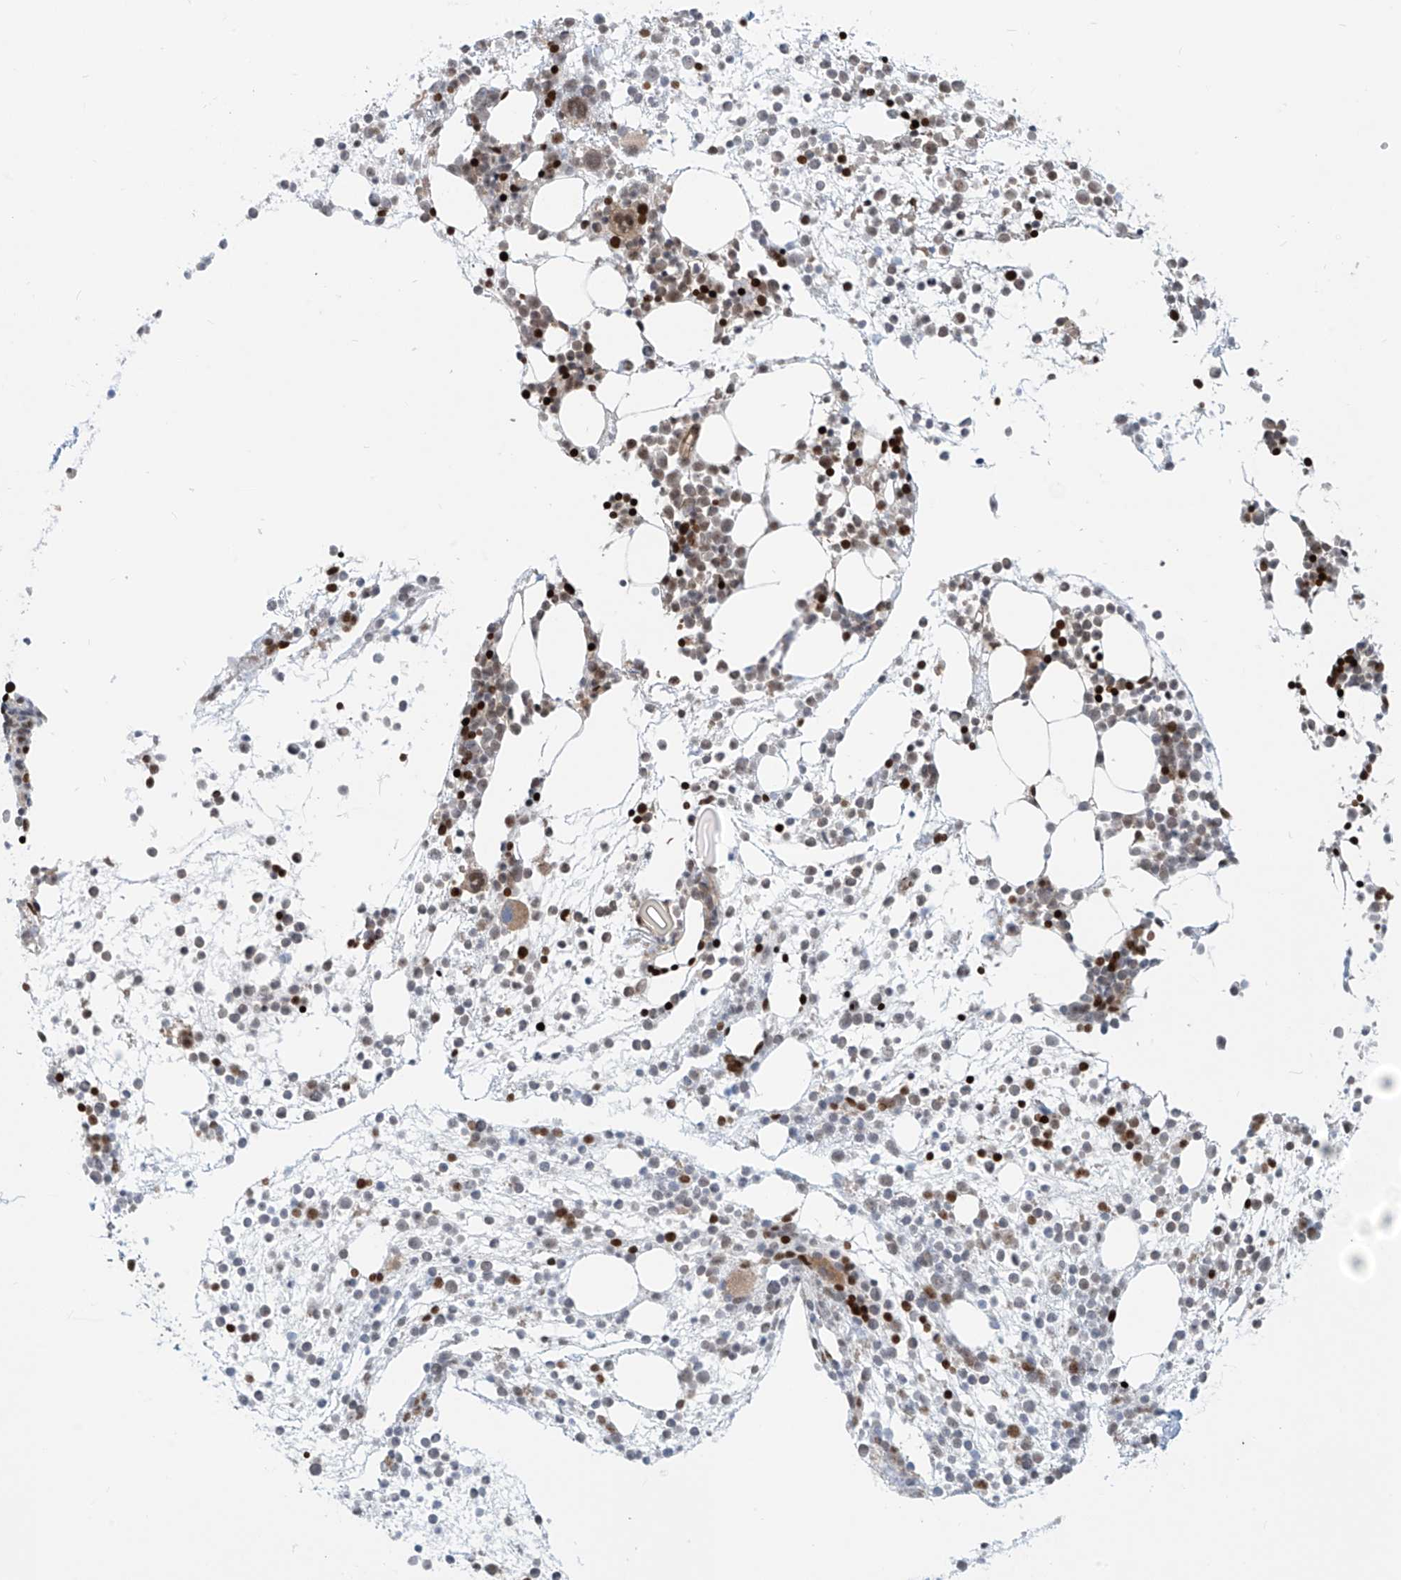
{"staining": {"intensity": "strong", "quantity": "25%-75%", "location": "nuclear"}, "tissue": "bone marrow", "cell_type": "Hematopoietic cells", "image_type": "normal", "snomed": [{"axis": "morphology", "description": "Normal tissue, NOS"}, {"axis": "topography", "description": "Bone marrow"}], "caption": "This is an image of IHC staining of normal bone marrow, which shows strong positivity in the nuclear of hematopoietic cells.", "gene": "LAGE3", "patient": {"sex": "male", "age": 54}}